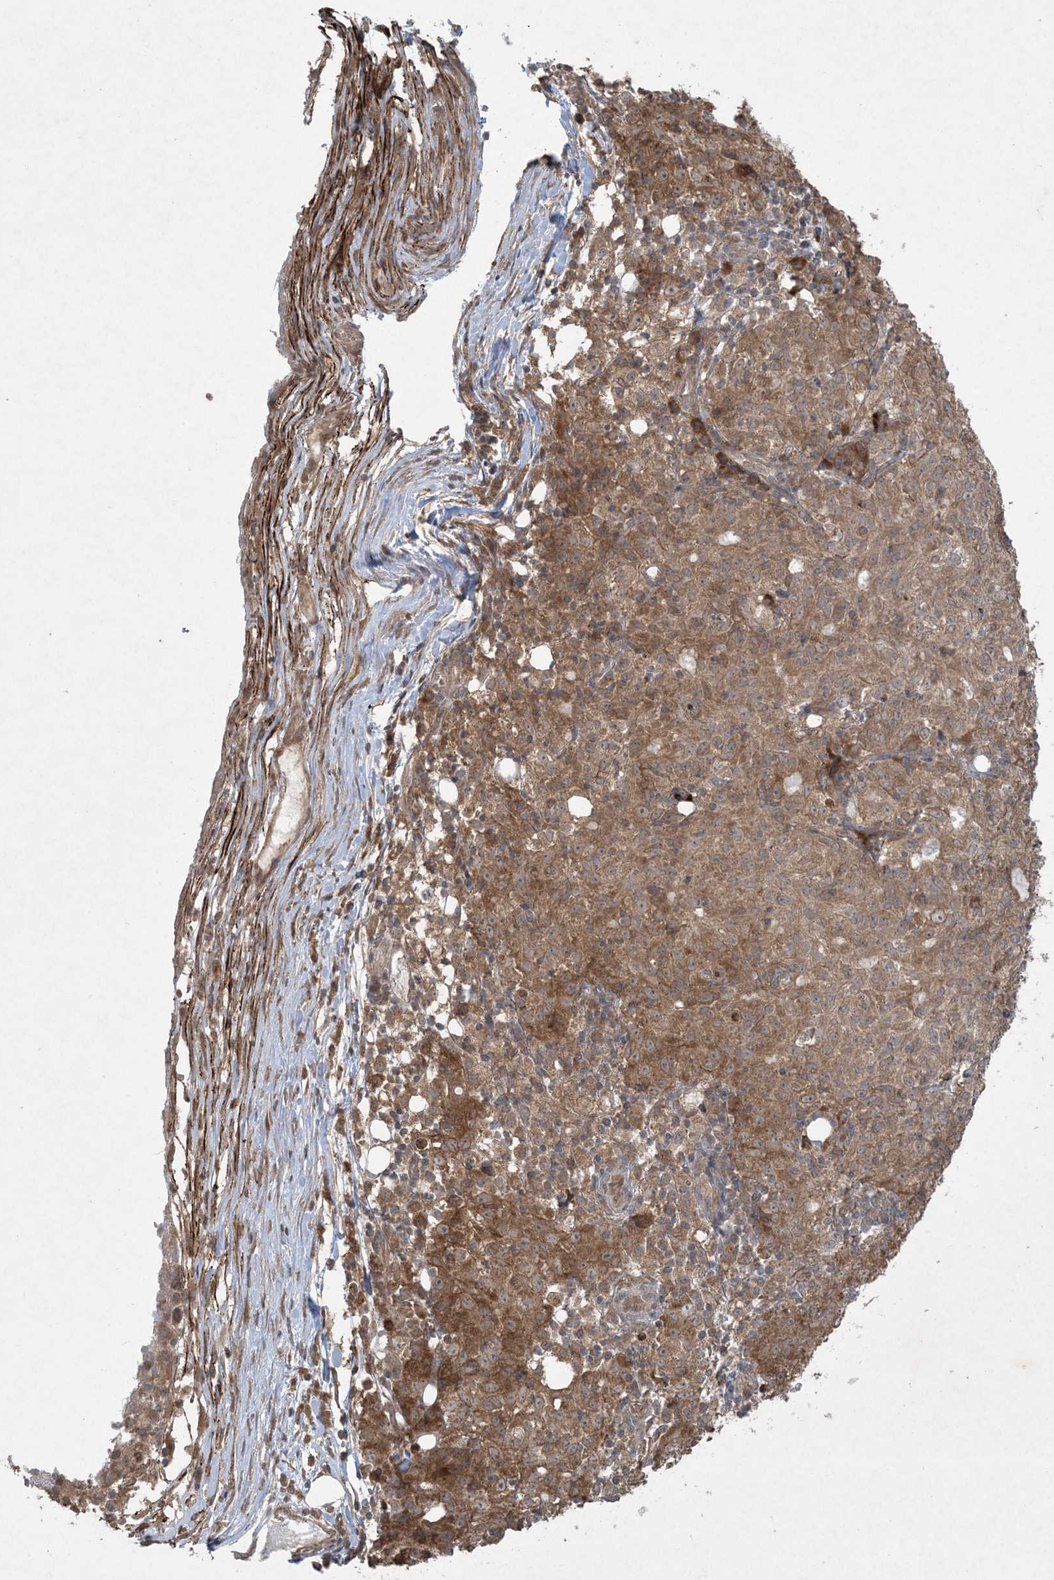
{"staining": {"intensity": "moderate", "quantity": ">75%", "location": "cytoplasmic/membranous,nuclear"}, "tissue": "ovarian cancer", "cell_type": "Tumor cells", "image_type": "cancer", "snomed": [{"axis": "morphology", "description": "Carcinoma, endometroid"}, {"axis": "topography", "description": "Ovary"}], "caption": "The micrograph exhibits staining of ovarian cancer (endometroid carcinoma), revealing moderate cytoplasmic/membranous and nuclear protein staining (brown color) within tumor cells.", "gene": "NRBP2", "patient": {"sex": "female", "age": 42}}